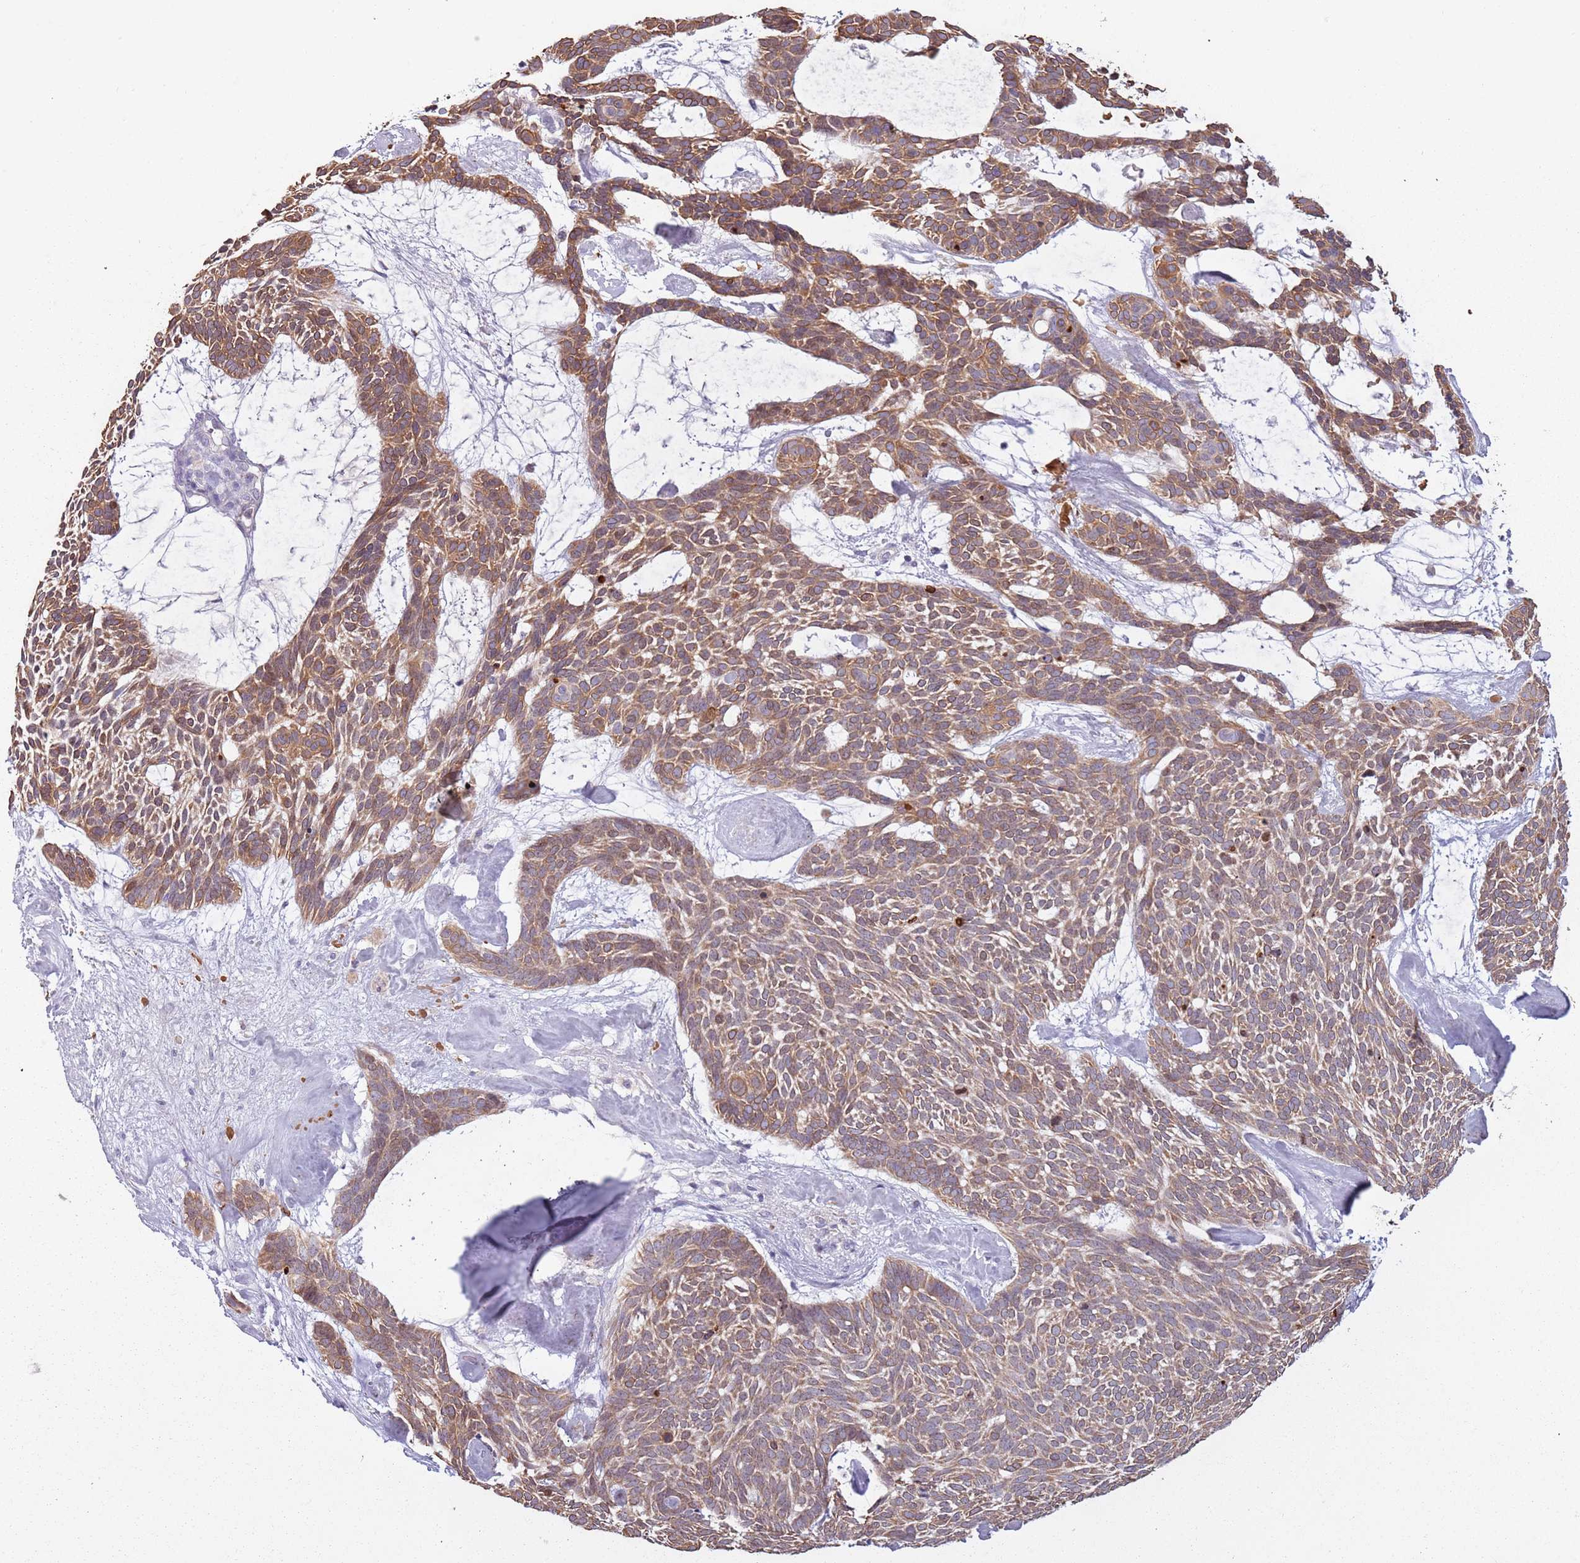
{"staining": {"intensity": "moderate", "quantity": ">75%", "location": "cytoplasmic/membranous"}, "tissue": "skin cancer", "cell_type": "Tumor cells", "image_type": "cancer", "snomed": [{"axis": "morphology", "description": "Basal cell carcinoma"}, {"axis": "topography", "description": "Skin"}], "caption": "Skin cancer (basal cell carcinoma) stained for a protein shows moderate cytoplasmic/membranous positivity in tumor cells. (DAB IHC with brightfield microscopy, high magnification).", "gene": "SYS1", "patient": {"sex": "male", "age": 61}}